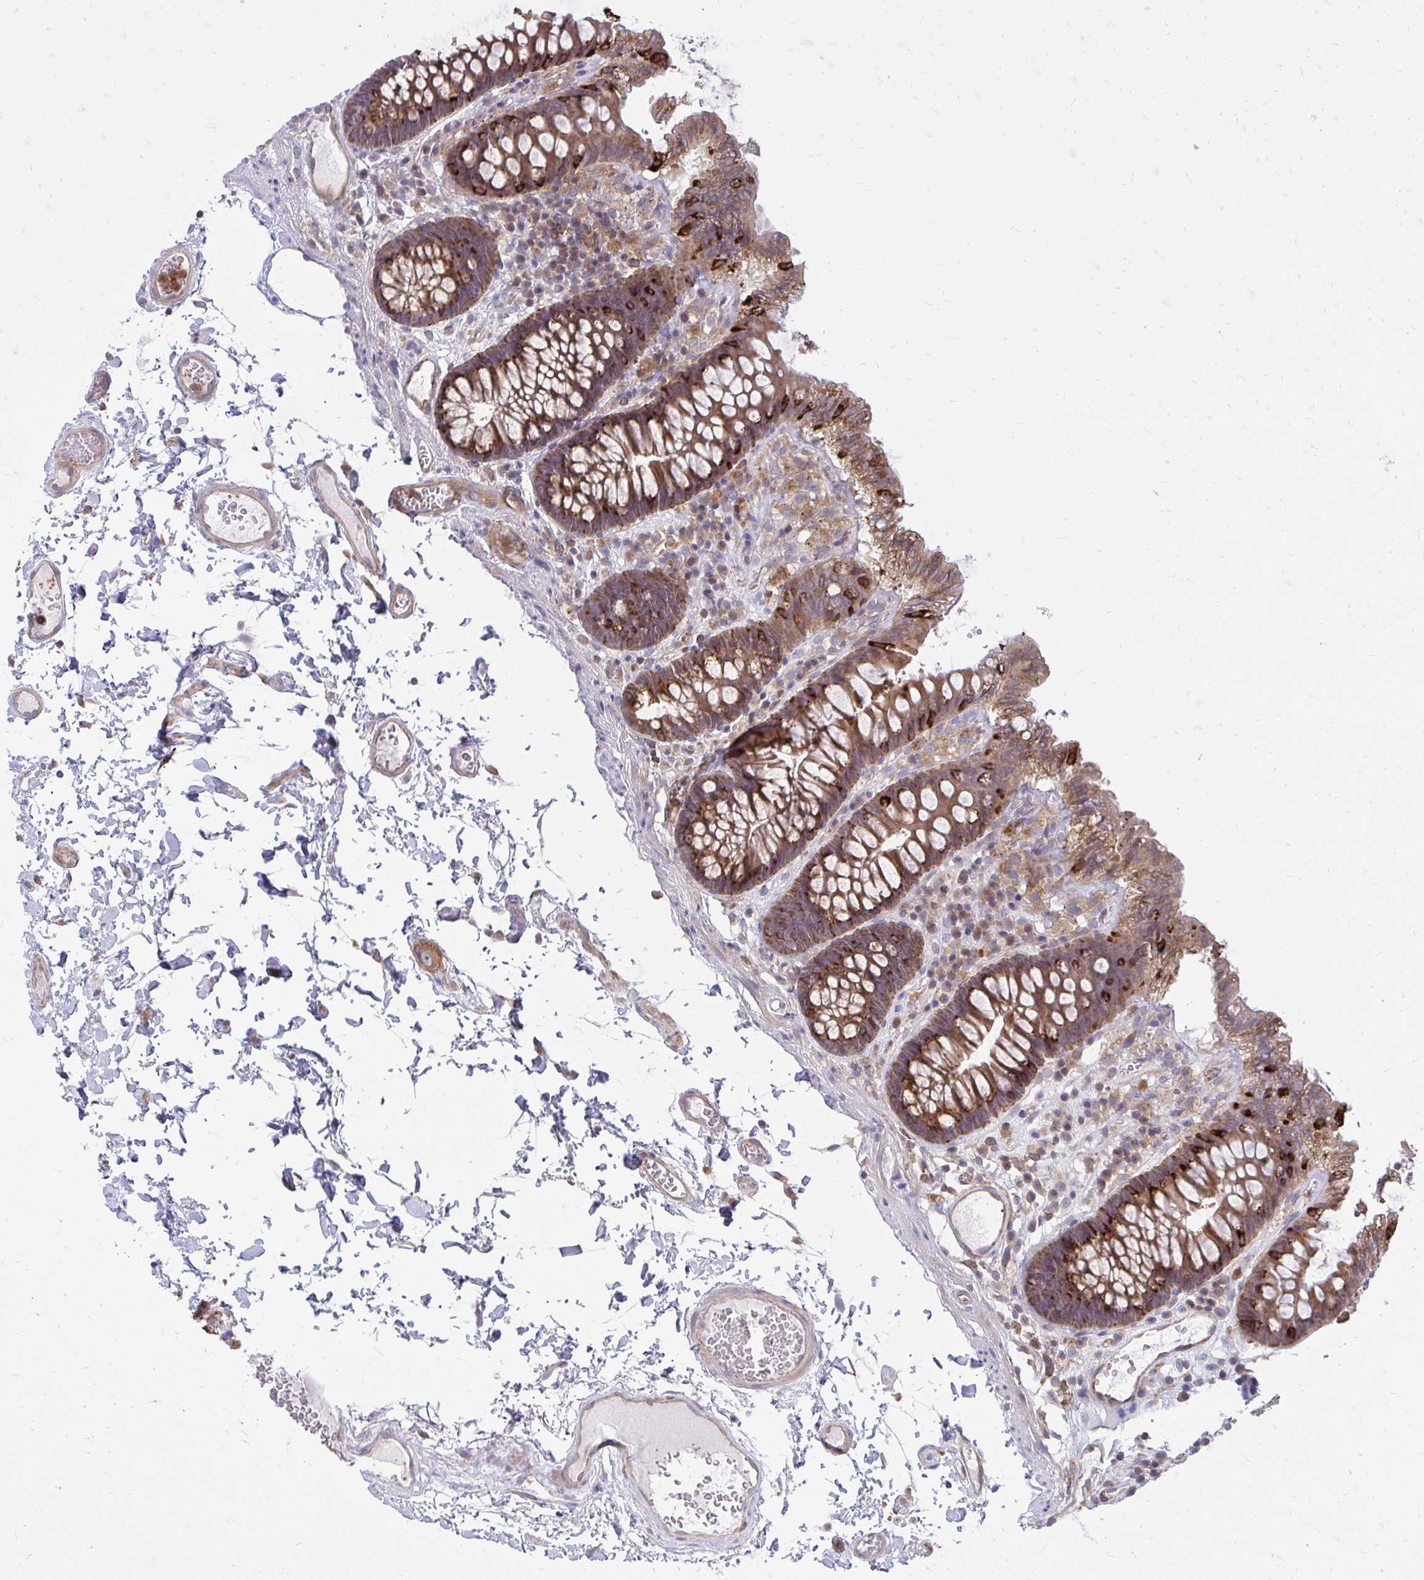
{"staining": {"intensity": "weak", "quantity": ">75%", "location": "cytoplasmic/membranous"}, "tissue": "colon", "cell_type": "Endothelial cells", "image_type": "normal", "snomed": [{"axis": "morphology", "description": "Normal tissue, NOS"}, {"axis": "topography", "description": "Colon"}, {"axis": "topography", "description": "Peripheral nerve tissue"}], "caption": "Immunohistochemistry (DAB) staining of benign human colon displays weak cytoplasmic/membranous protein expression in about >75% of endothelial cells.", "gene": "ASAP1", "patient": {"sex": "male", "age": 84}}